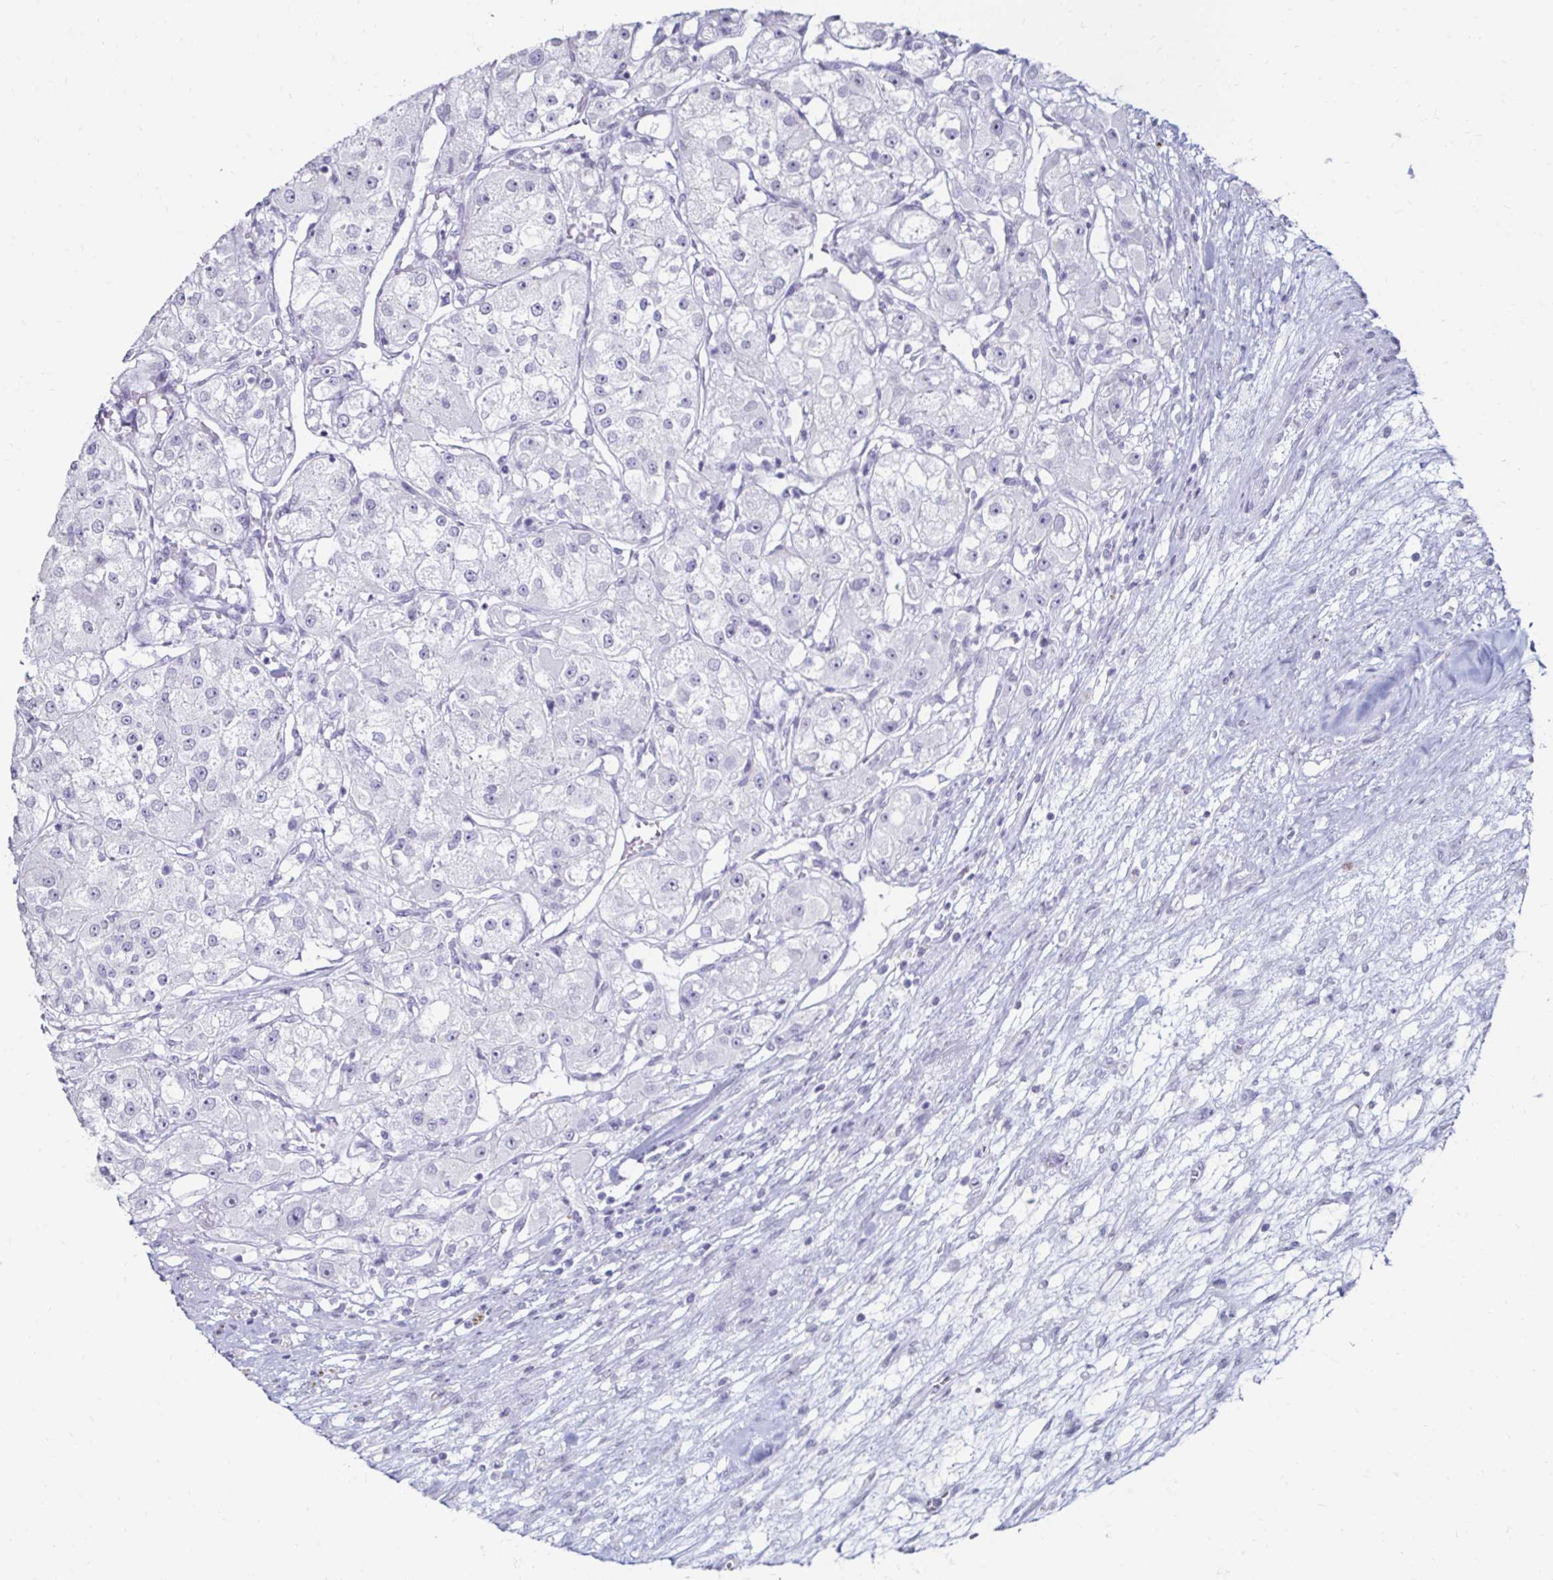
{"staining": {"intensity": "negative", "quantity": "none", "location": "none"}, "tissue": "renal cancer", "cell_type": "Tumor cells", "image_type": "cancer", "snomed": [{"axis": "morphology", "description": "Adenocarcinoma, NOS"}, {"axis": "topography", "description": "Kidney"}], "caption": "The image reveals no staining of tumor cells in renal cancer (adenocarcinoma).", "gene": "TOMM34", "patient": {"sex": "female", "age": 63}}